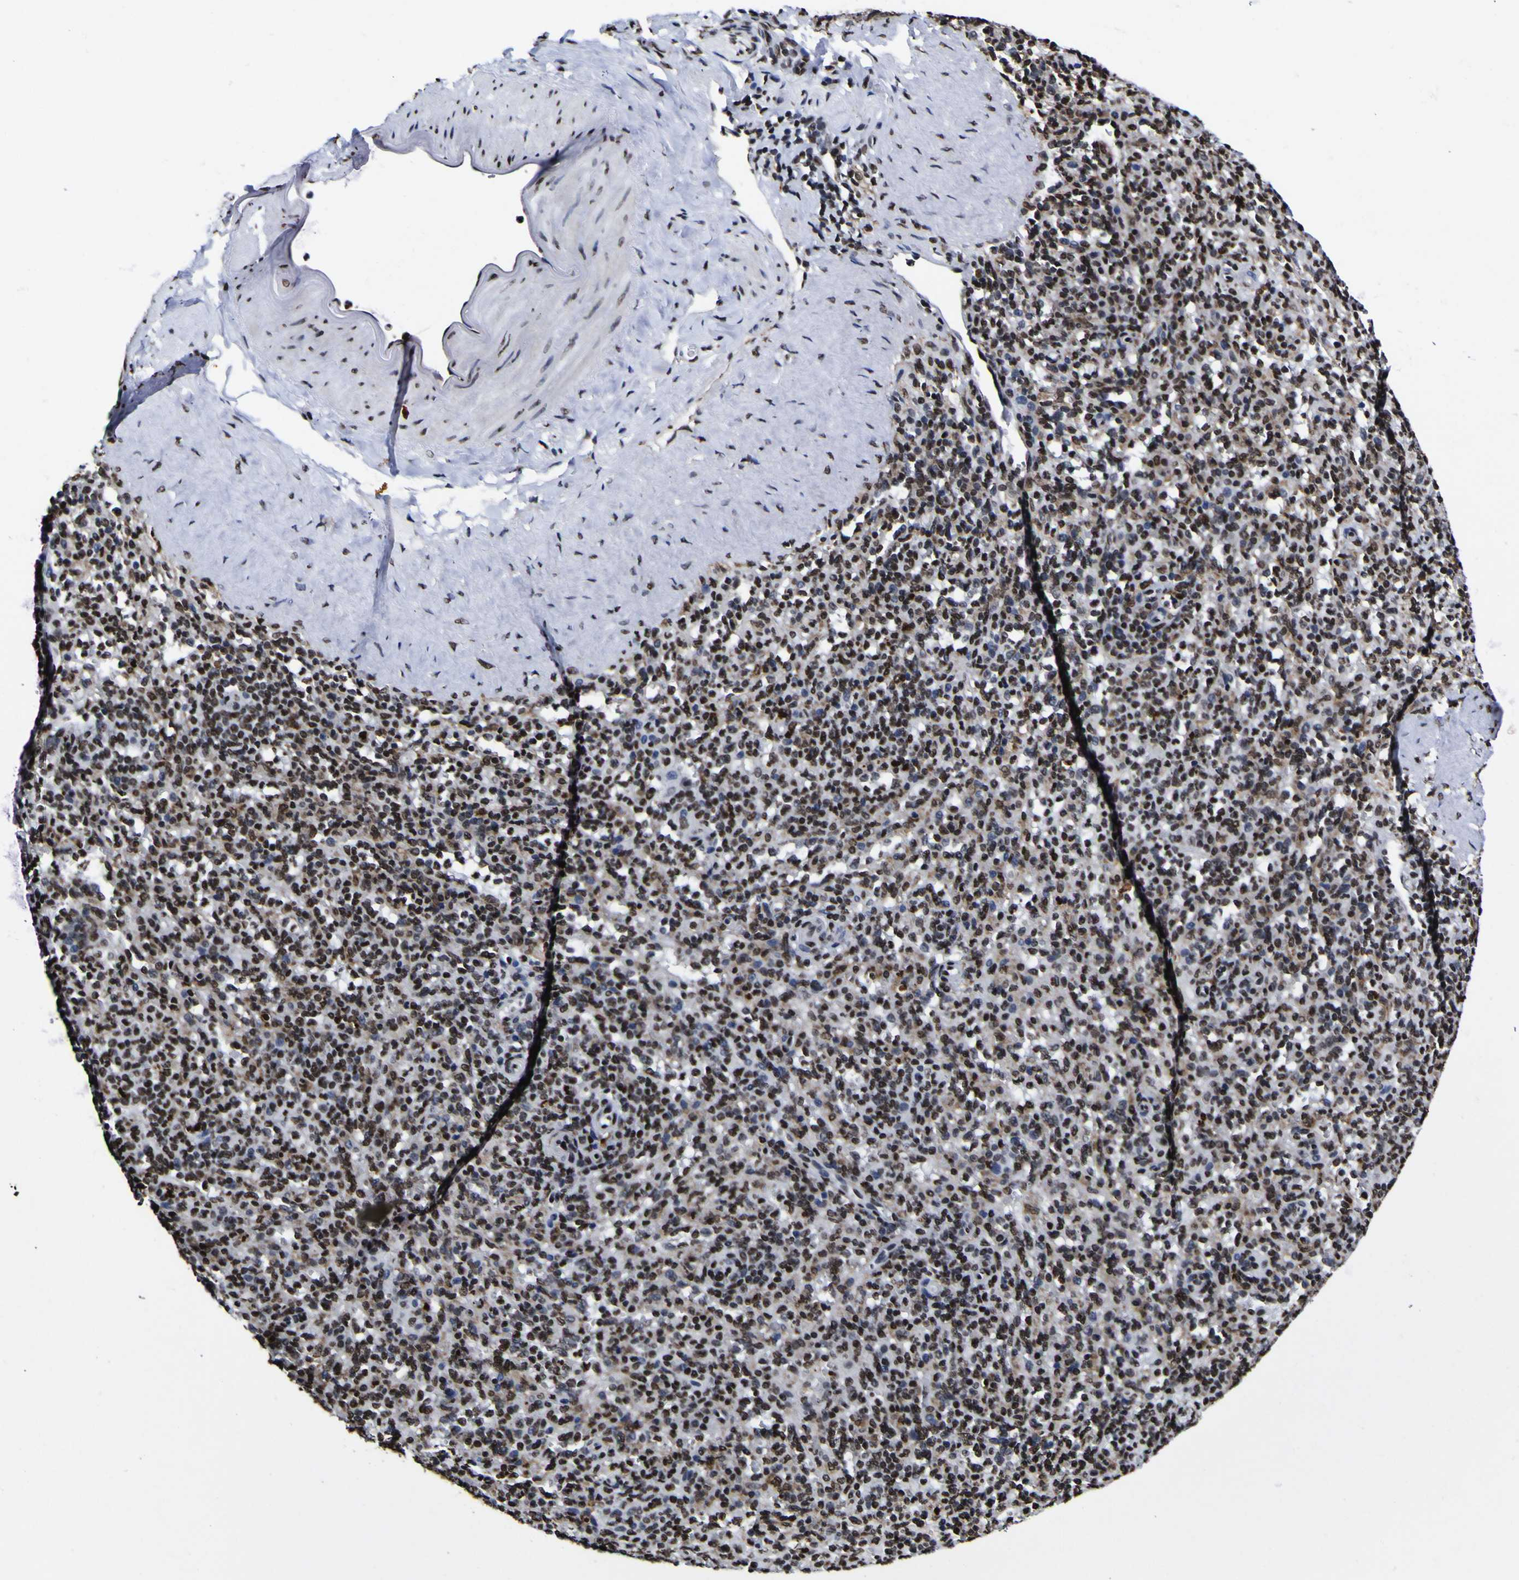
{"staining": {"intensity": "strong", "quantity": ">75%", "location": "nuclear"}, "tissue": "spleen", "cell_type": "Cells in red pulp", "image_type": "normal", "snomed": [{"axis": "morphology", "description": "Normal tissue, NOS"}, {"axis": "topography", "description": "Spleen"}], "caption": "A histopathology image of human spleen stained for a protein demonstrates strong nuclear brown staining in cells in red pulp.", "gene": "PIAS1", "patient": {"sex": "male", "age": 36}}